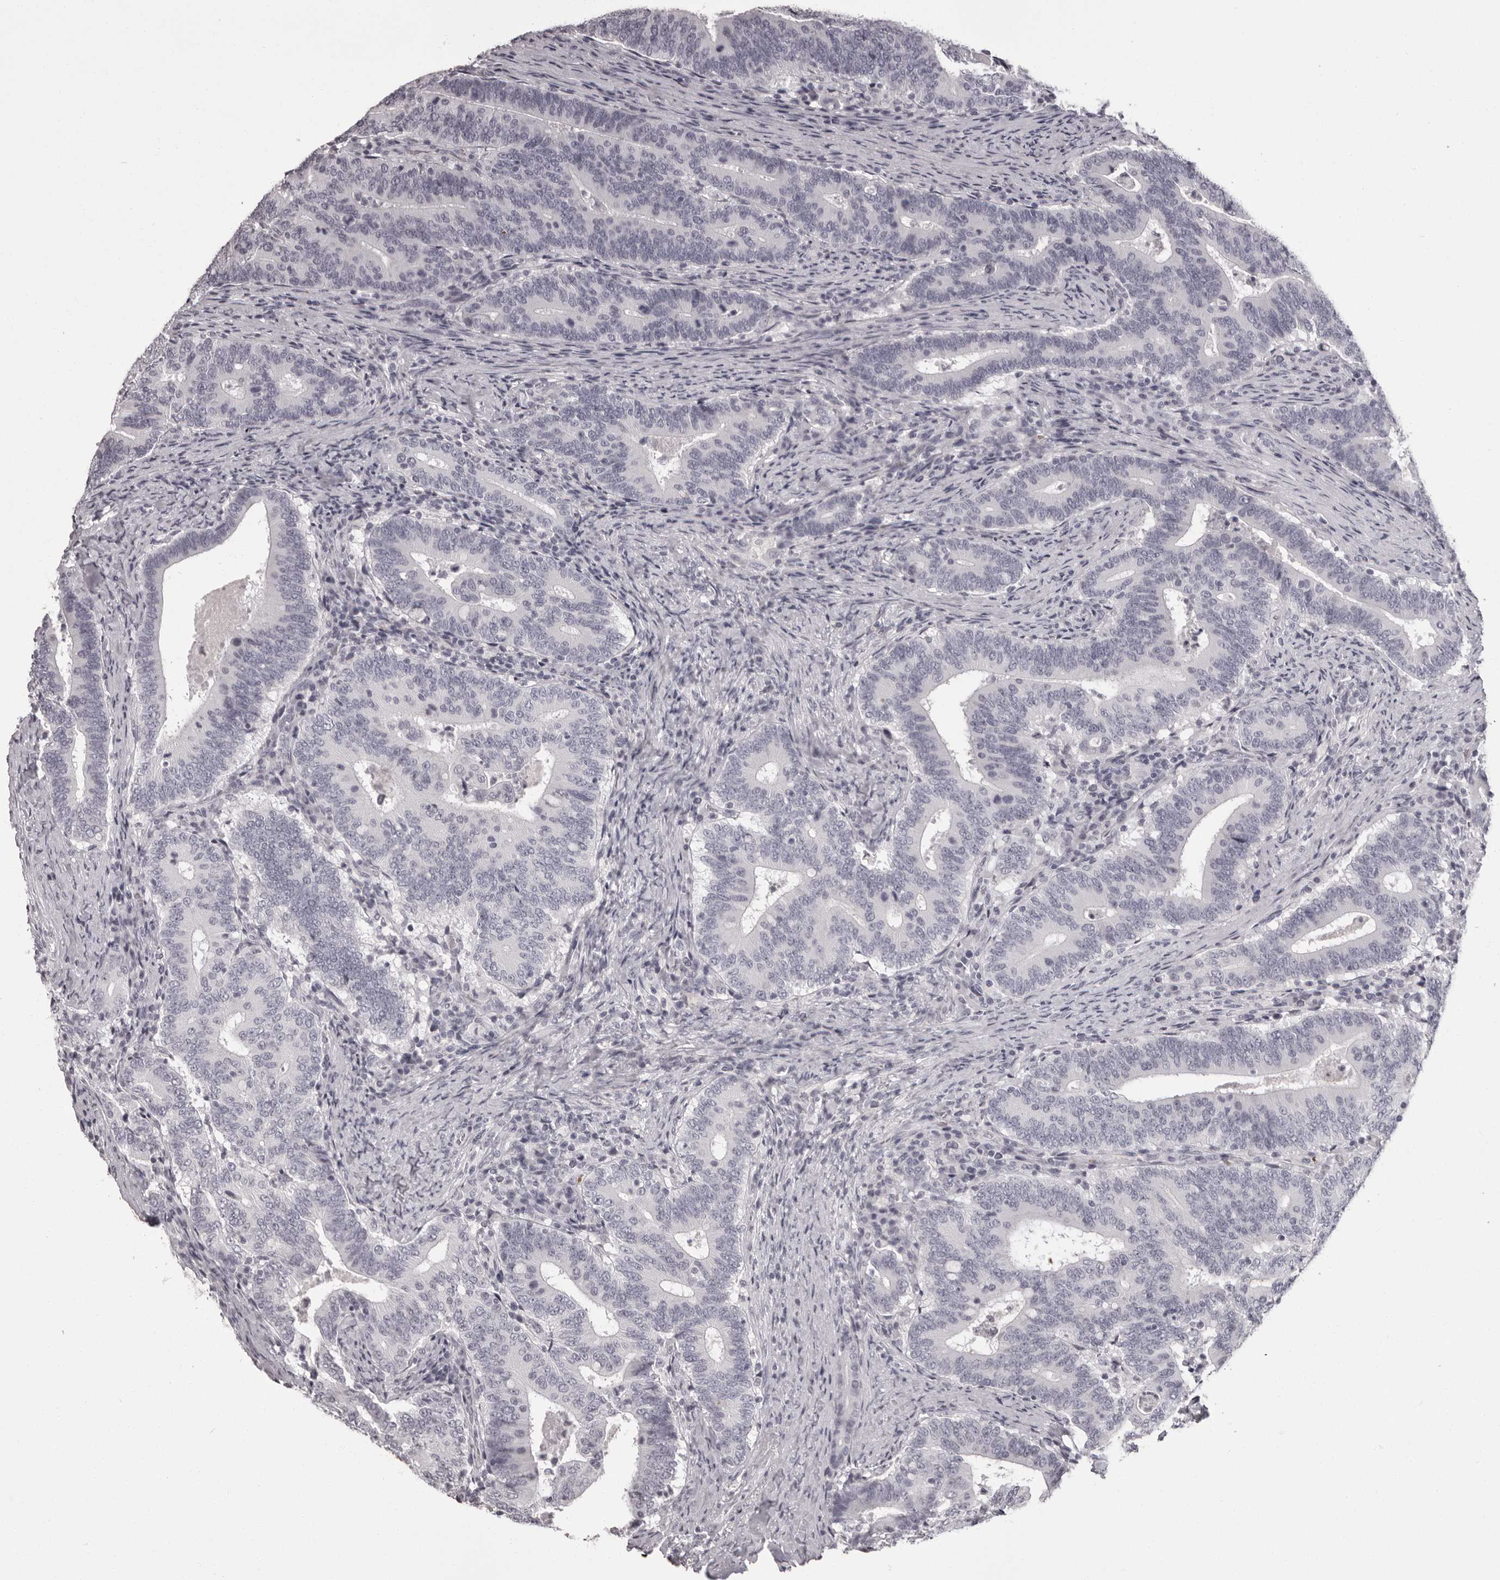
{"staining": {"intensity": "negative", "quantity": "none", "location": "none"}, "tissue": "colorectal cancer", "cell_type": "Tumor cells", "image_type": "cancer", "snomed": [{"axis": "morphology", "description": "Adenocarcinoma, NOS"}, {"axis": "topography", "description": "Colon"}], "caption": "IHC of human colorectal adenocarcinoma demonstrates no positivity in tumor cells.", "gene": "C8orf74", "patient": {"sex": "female", "age": 66}}